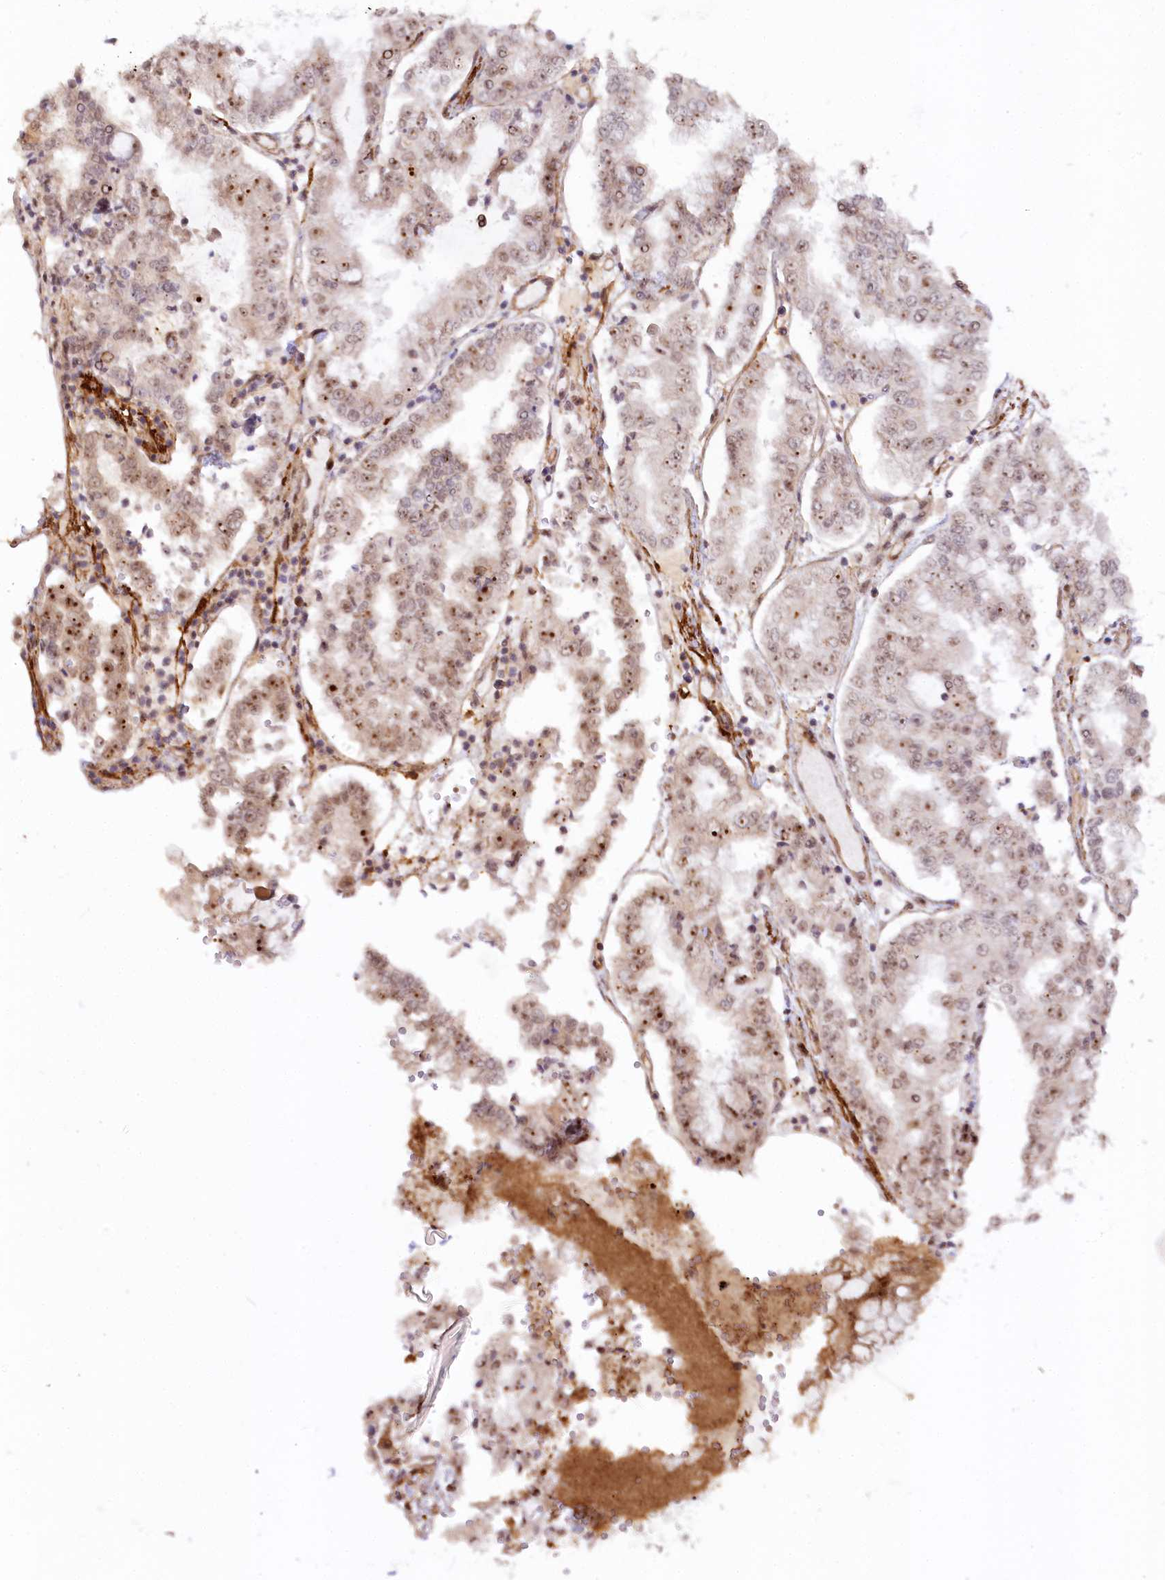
{"staining": {"intensity": "moderate", "quantity": "25%-75%", "location": "nuclear"}, "tissue": "stomach cancer", "cell_type": "Tumor cells", "image_type": "cancer", "snomed": [{"axis": "morphology", "description": "Adenocarcinoma, NOS"}, {"axis": "topography", "description": "Stomach"}], "caption": "A medium amount of moderate nuclear staining is seen in approximately 25%-75% of tumor cells in stomach adenocarcinoma tissue.", "gene": "GNL3L", "patient": {"sex": "male", "age": 76}}